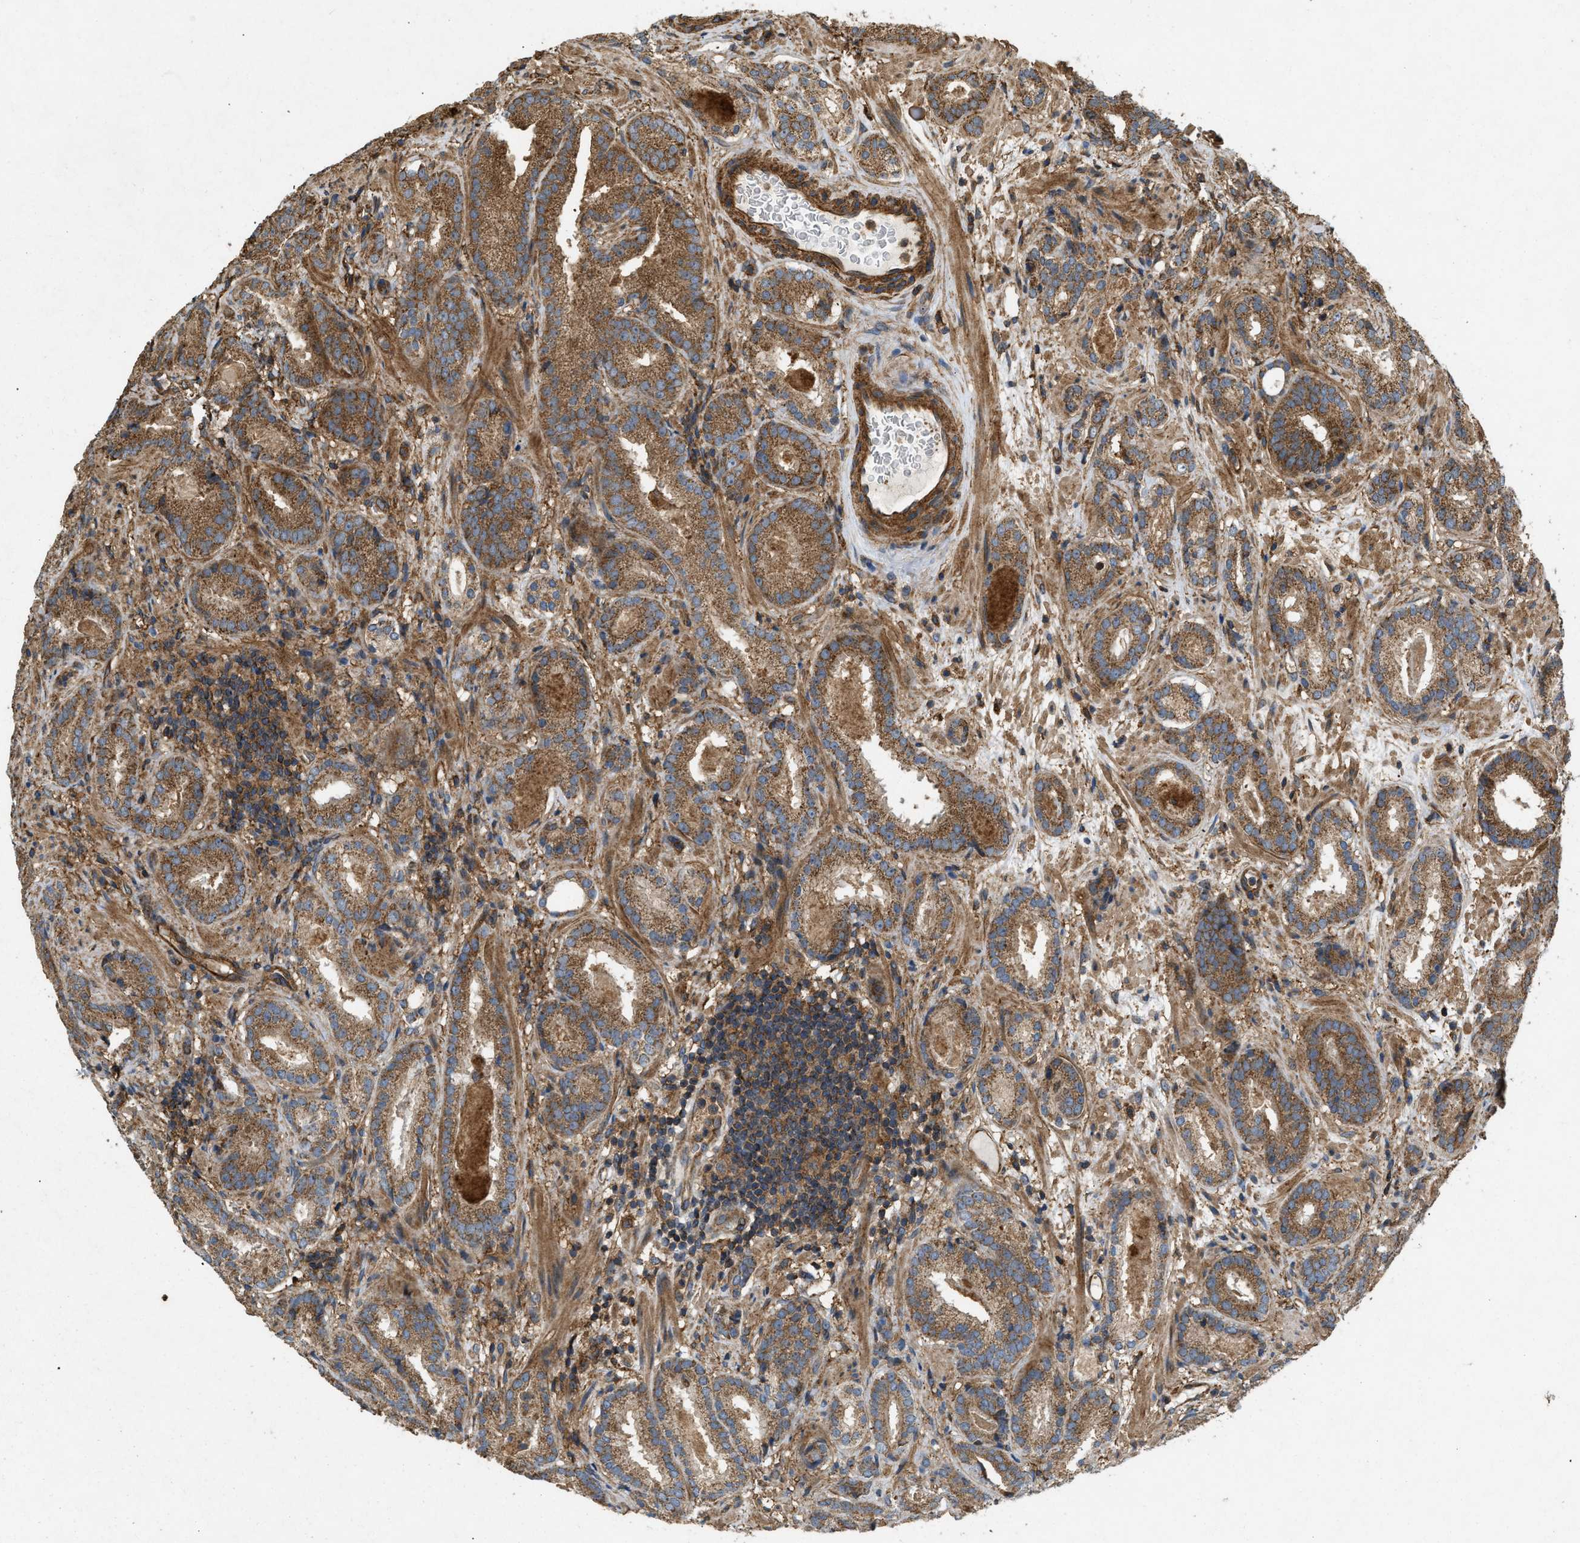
{"staining": {"intensity": "moderate", "quantity": ">75%", "location": "cytoplasmic/membranous"}, "tissue": "prostate cancer", "cell_type": "Tumor cells", "image_type": "cancer", "snomed": [{"axis": "morphology", "description": "Adenocarcinoma, Low grade"}, {"axis": "topography", "description": "Prostate"}], "caption": "Protein expression analysis of human low-grade adenocarcinoma (prostate) reveals moderate cytoplasmic/membranous expression in approximately >75% of tumor cells.", "gene": "GNB4", "patient": {"sex": "male", "age": 69}}